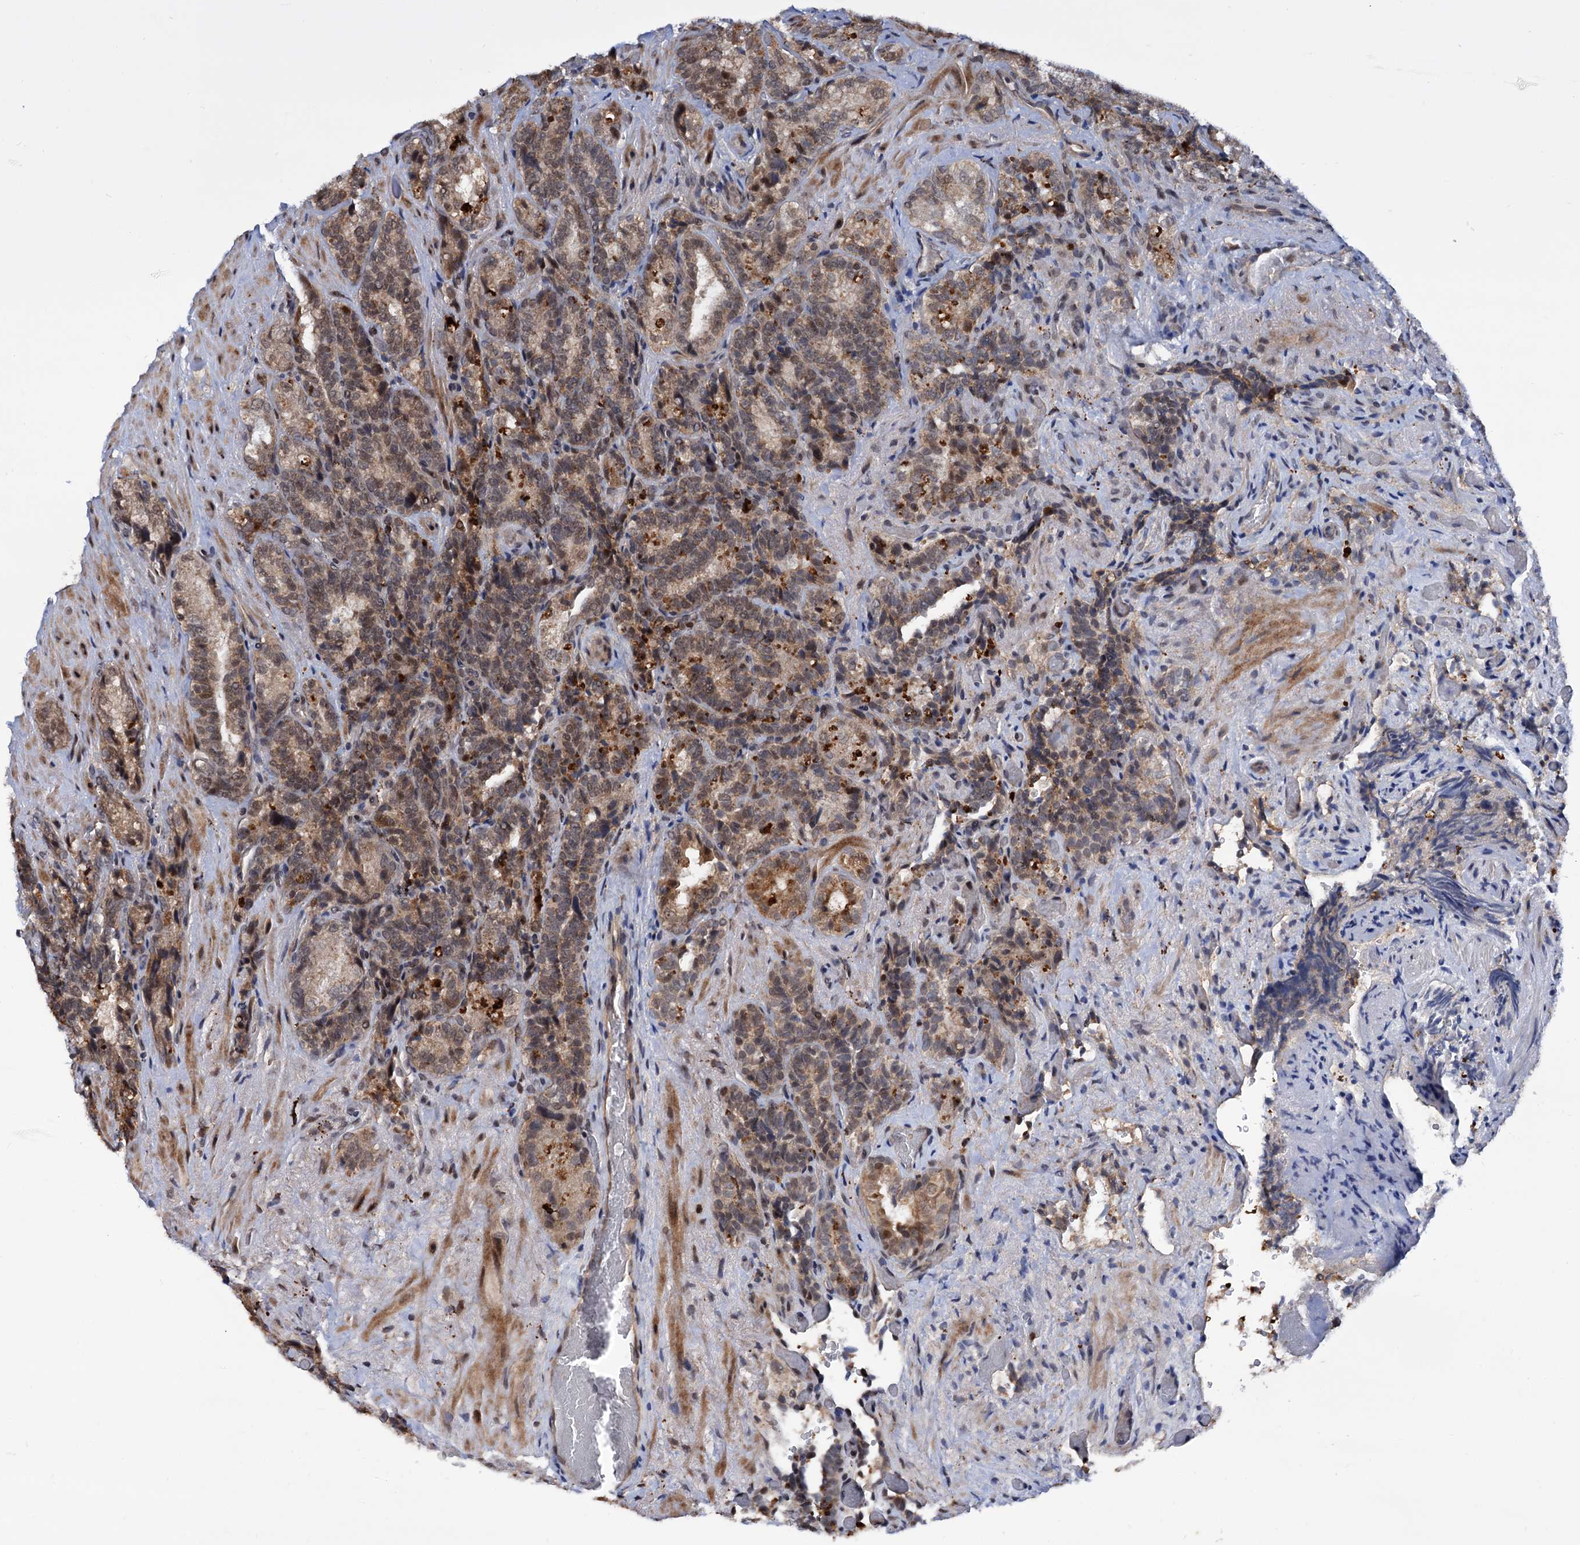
{"staining": {"intensity": "weak", "quantity": ">75%", "location": "cytoplasmic/membranous,nuclear"}, "tissue": "seminal vesicle", "cell_type": "Glandular cells", "image_type": "normal", "snomed": [{"axis": "morphology", "description": "Normal tissue, NOS"}, {"axis": "topography", "description": "Prostate and seminal vesicle, NOS"}, {"axis": "topography", "description": "Prostate"}, {"axis": "topography", "description": "Seminal veicle"}], "caption": "IHC micrograph of normal seminal vesicle stained for a protein (brown), which reveals low levels of weak cytoplasmic/membranous,nuclear positivity in approximately >75% of glandular cells.", "gene": "RNASEH2B", "patient": {"sex": "male", "age": 67}}